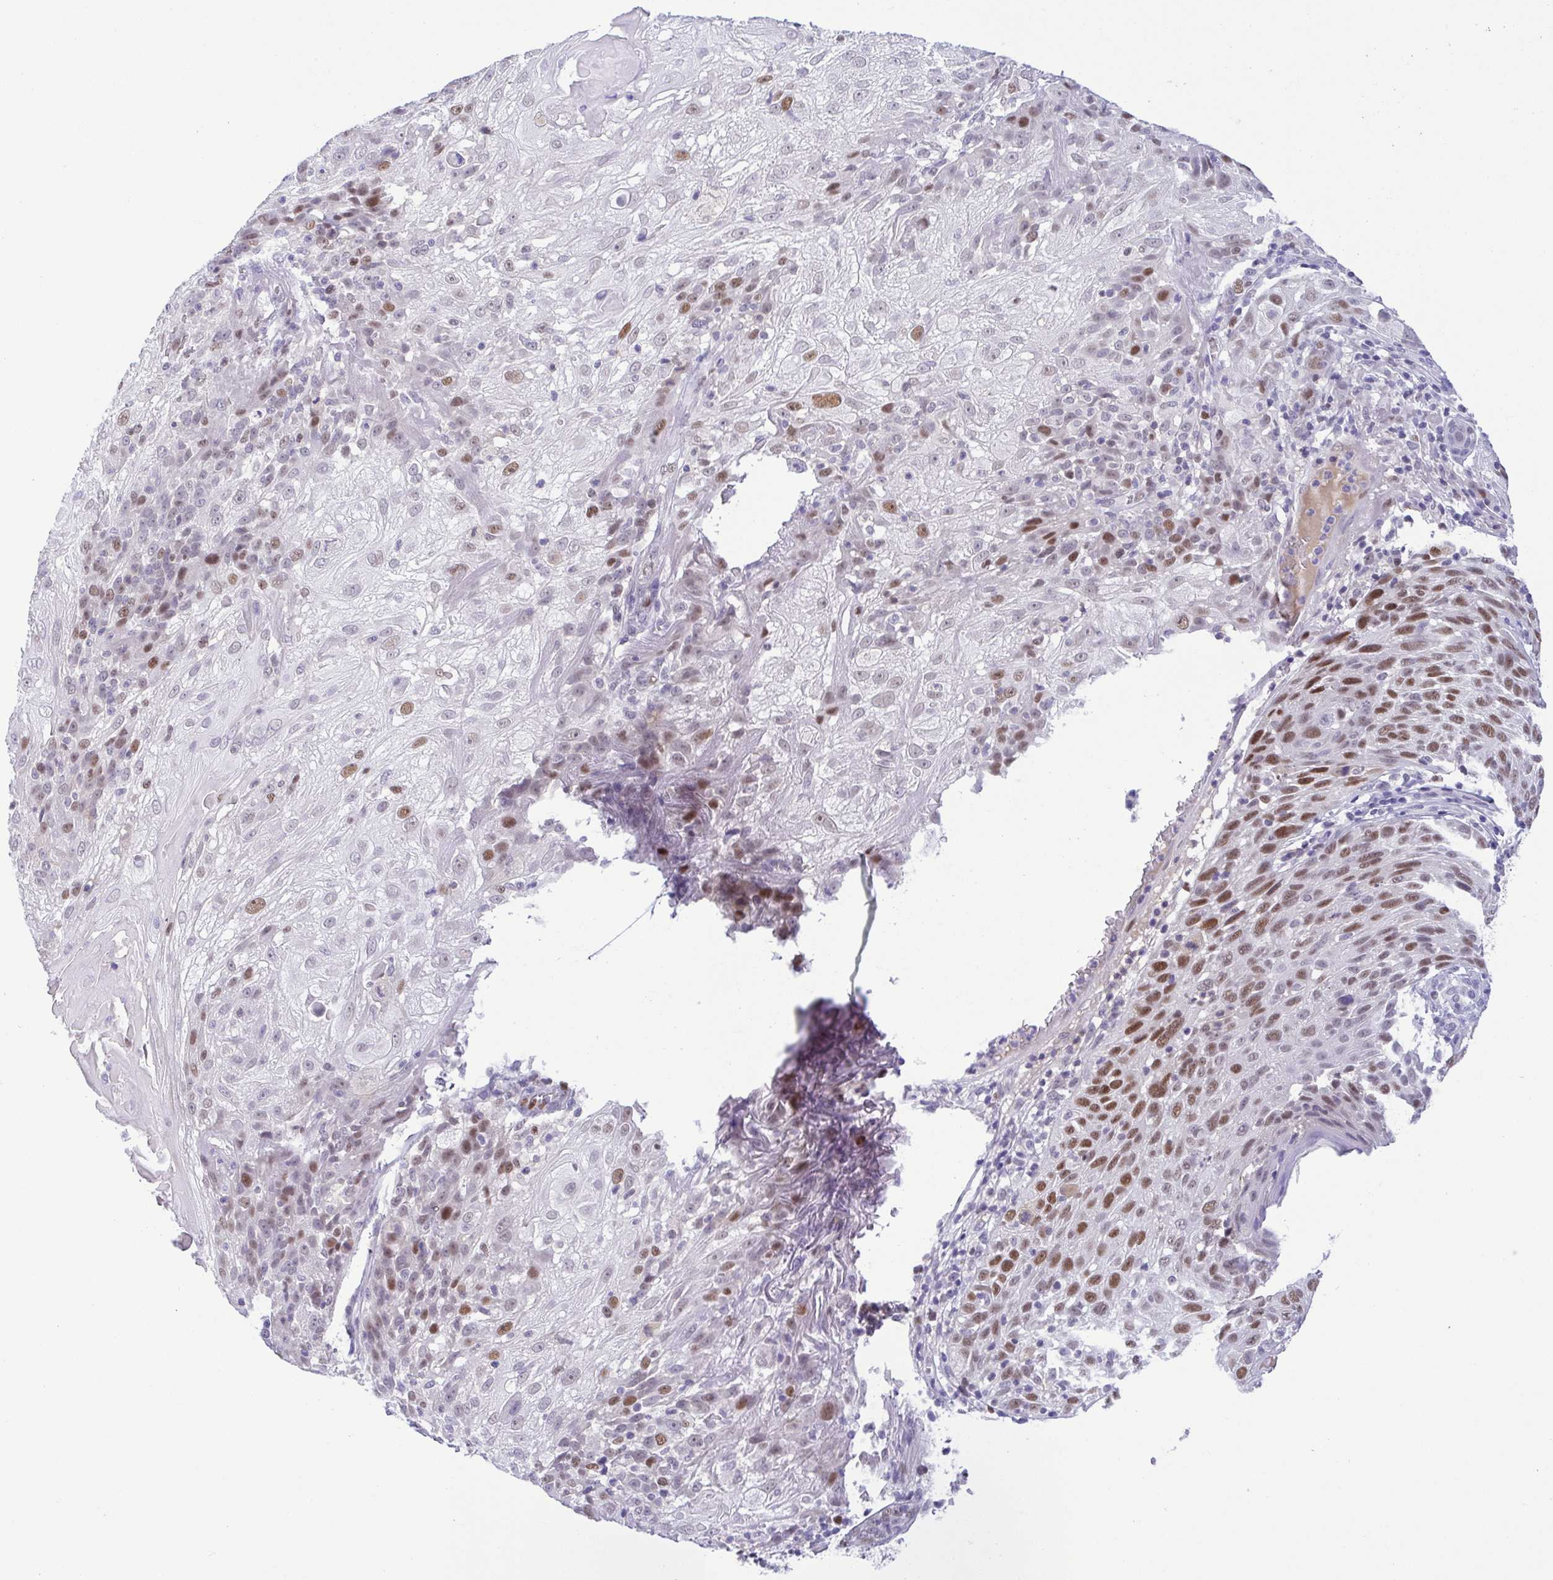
{"staining": {"intensity": "moderate", "quantity": "<25%", "location": "nuclear"}, "tissue": "skin cancer", "cell_type": "Tumor cells", "image_type": "cancer", "snomed": [{"axis": "morphology", "description": "Normal tissue, NOS"}, {"axis": "morphology", "description": "Squamous cell carcinoma, NOS"}, {"axis": "topography", "description": "Skin"}], "caption": "A brown stain highlights moderate nuclear staining of a protein in human skin cancer tumor cells. (DAB = brown stain, brightfield microscopy at high magnification).", "gene": "TIPIN", "patient": {"sex": "female", "age": 83}}